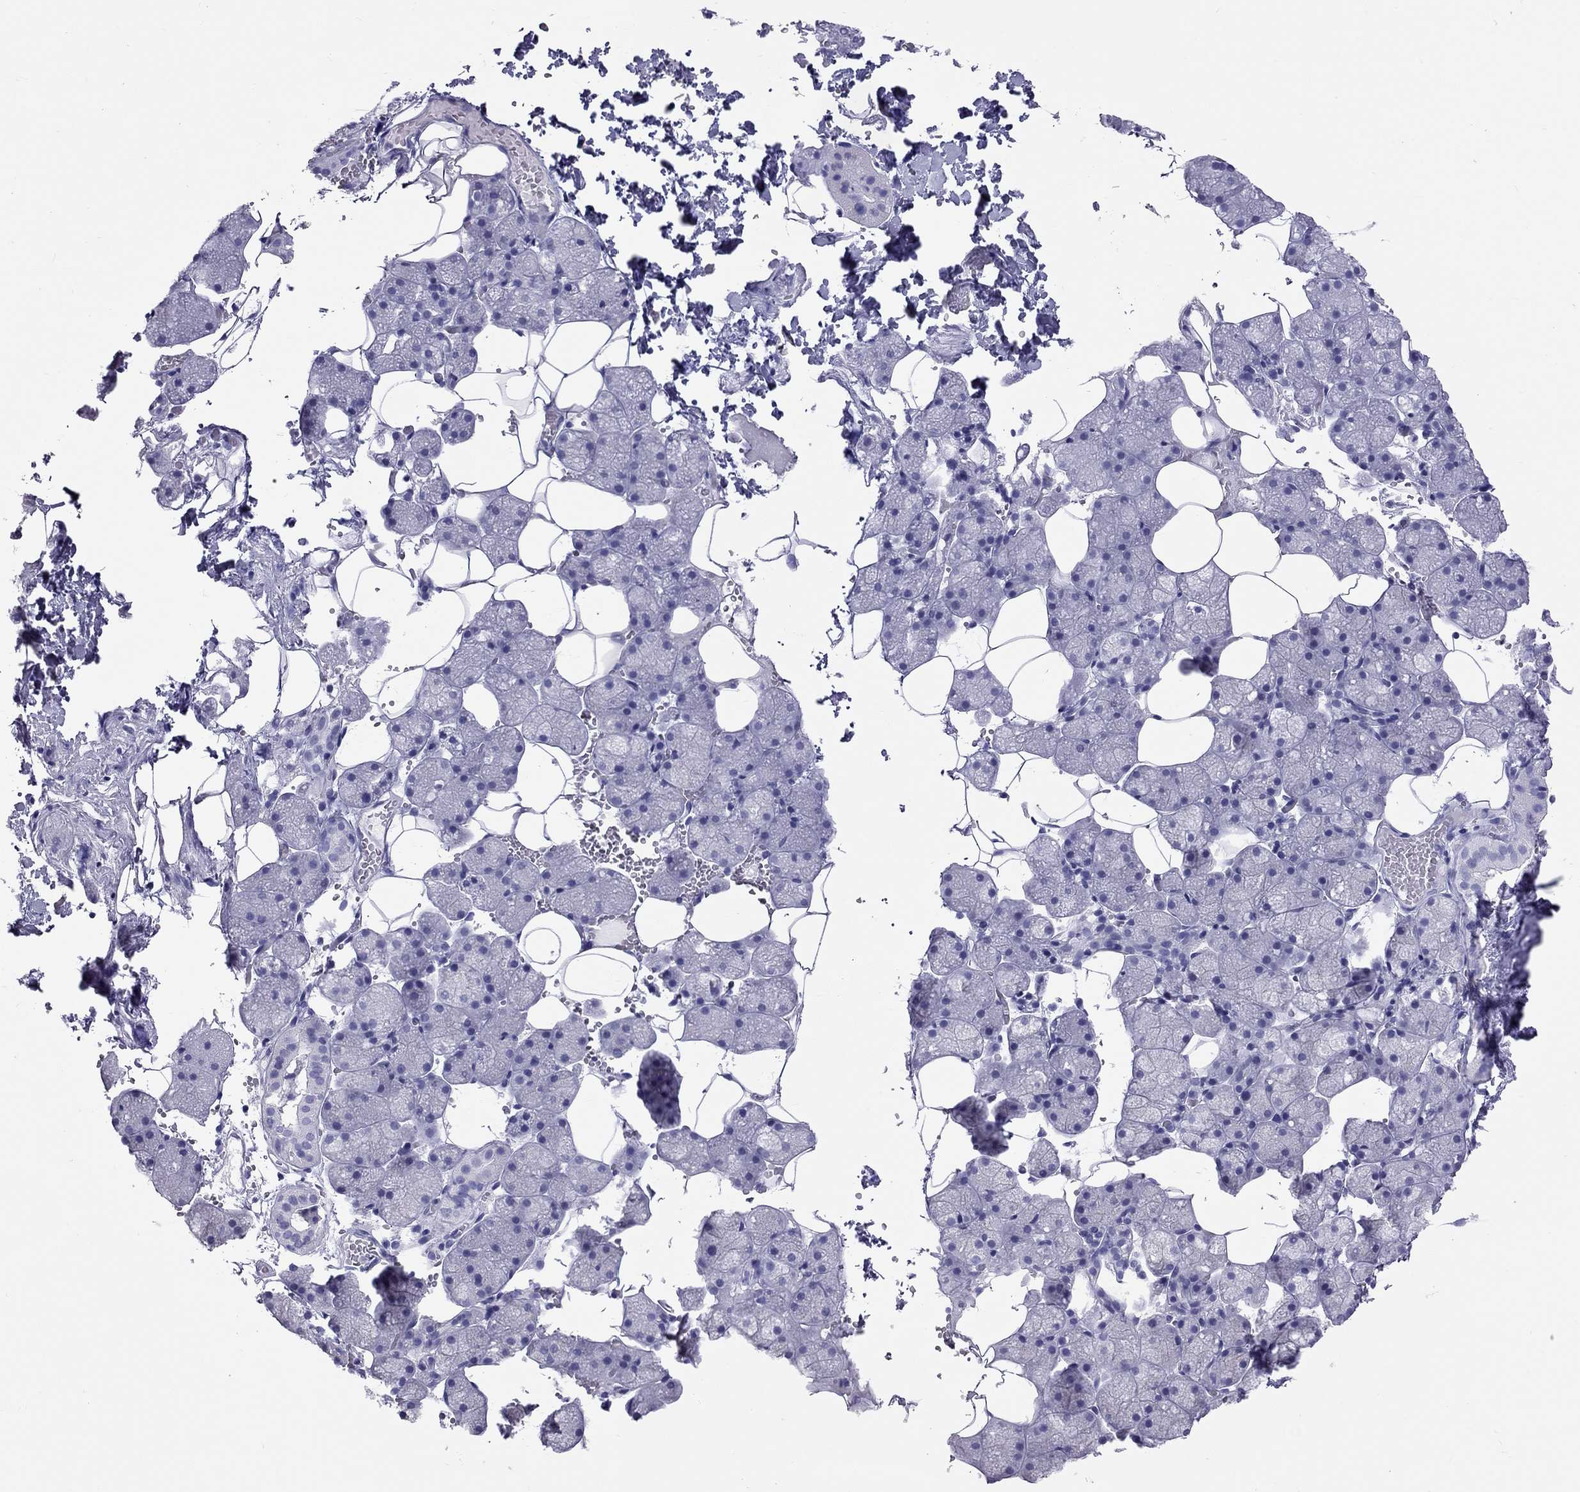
{"staining": {"intensity": "negative", "quantity": "none", "location": "none"}, "tissue": "salivary gland", "cell_type": "Glandular cells", "image_type": "normal", "snomed": [{"axis": "morphology", "description": "Normal tissue, NOS"}, {"axis": "topography", "description": "Salivary gland"}], "caption": "Protein analysis of normal salivary gland shows no significant positivity in glandular cells. (DAB (3,3'-diaminobenzidine) IHC, high magnification).", "gene": "PSMB11", "patient": {"sex": "male", "age": 38}}